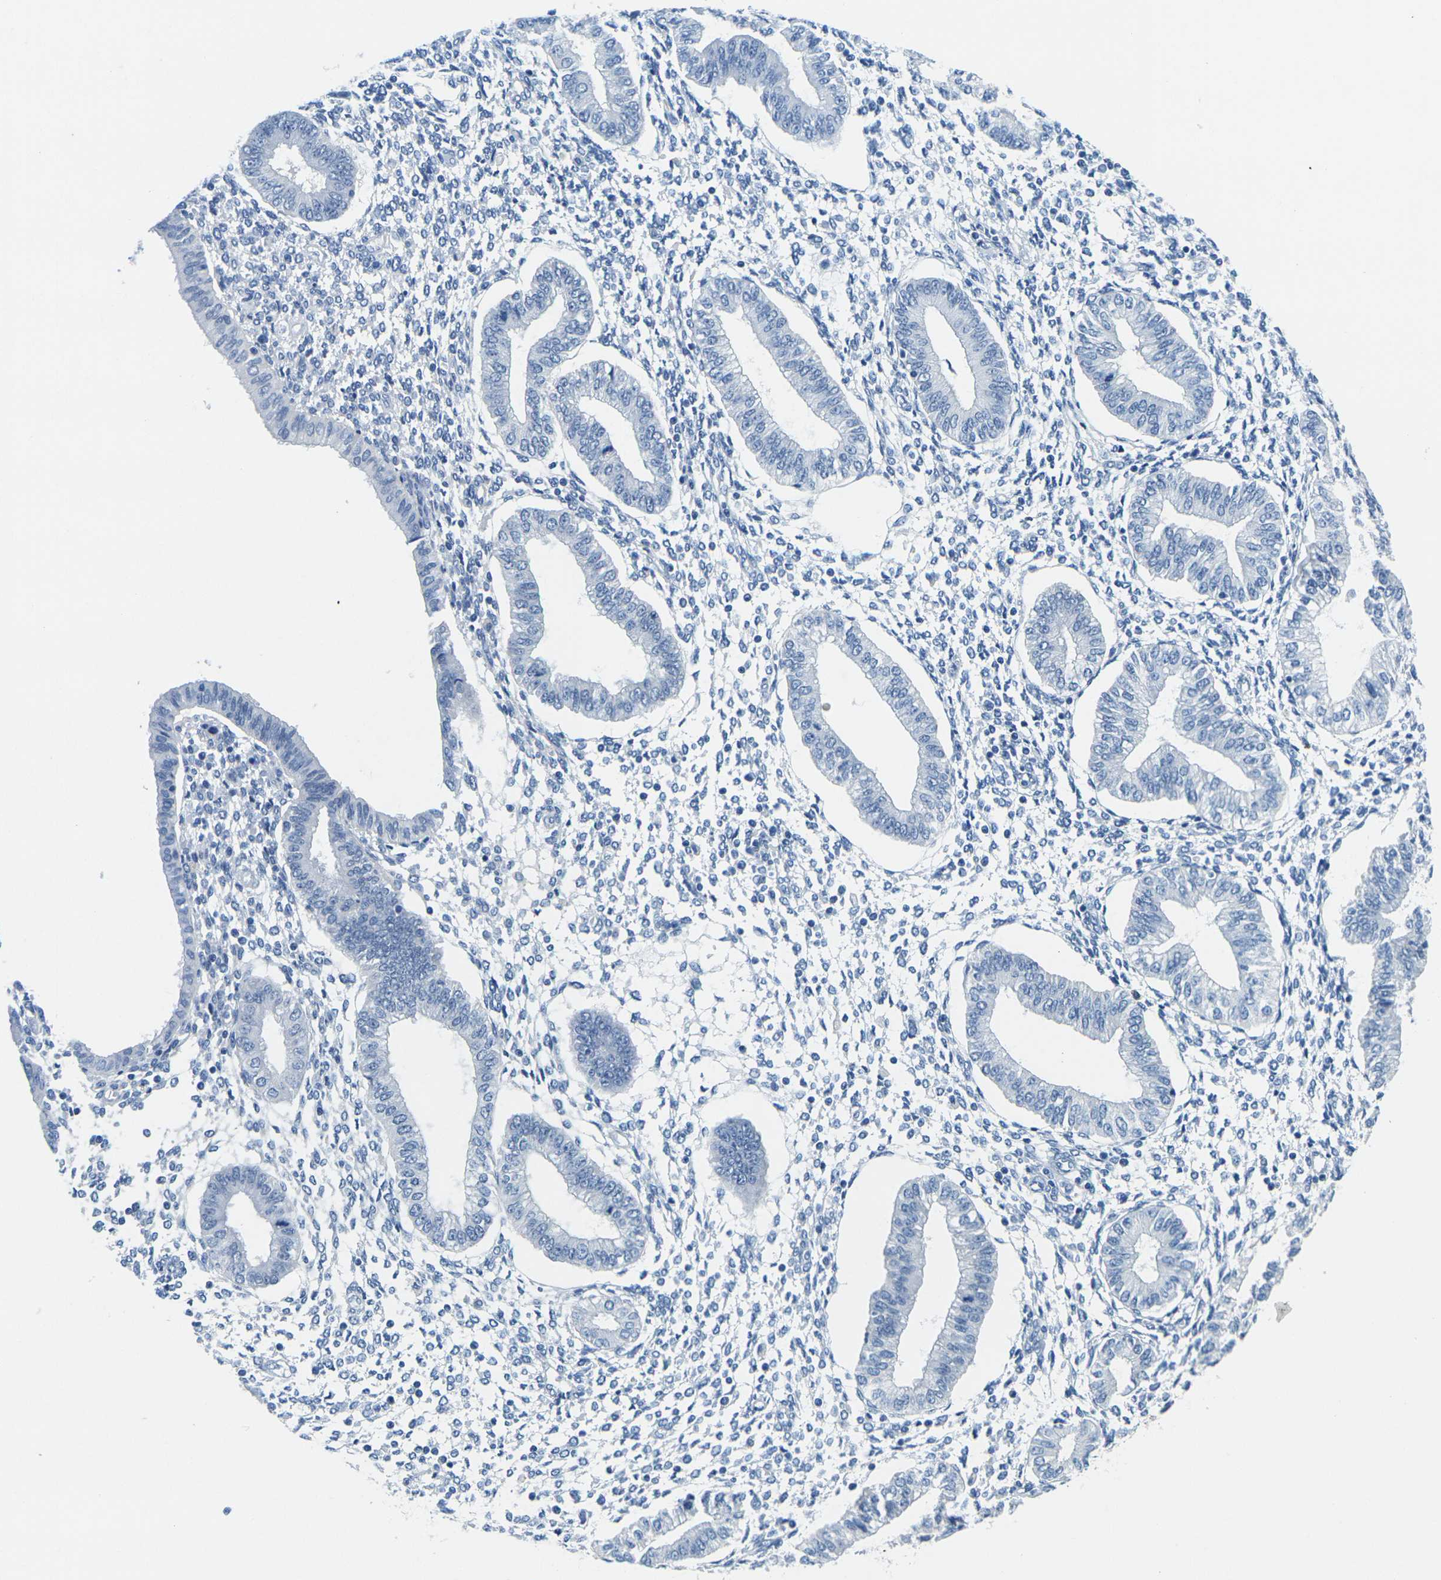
{"staining": {"intensity": "negative", "quantity": "none", "location": "none"}, "tissue": "endometrium", "cell_type": "Cells in endometrial stroma", "image_type": "normal", "snomed": [{"axis": "morphology", "description": "Normal tissue, NOS"}, {"axis": "topography", "description": "Endometrium"}], "caption": "The IHC micrograph has no significant positivity in cells in endometrial stroma of endometrium.", "gene": "FAM3D", "patient": {"sex": "female", "age": 50}}